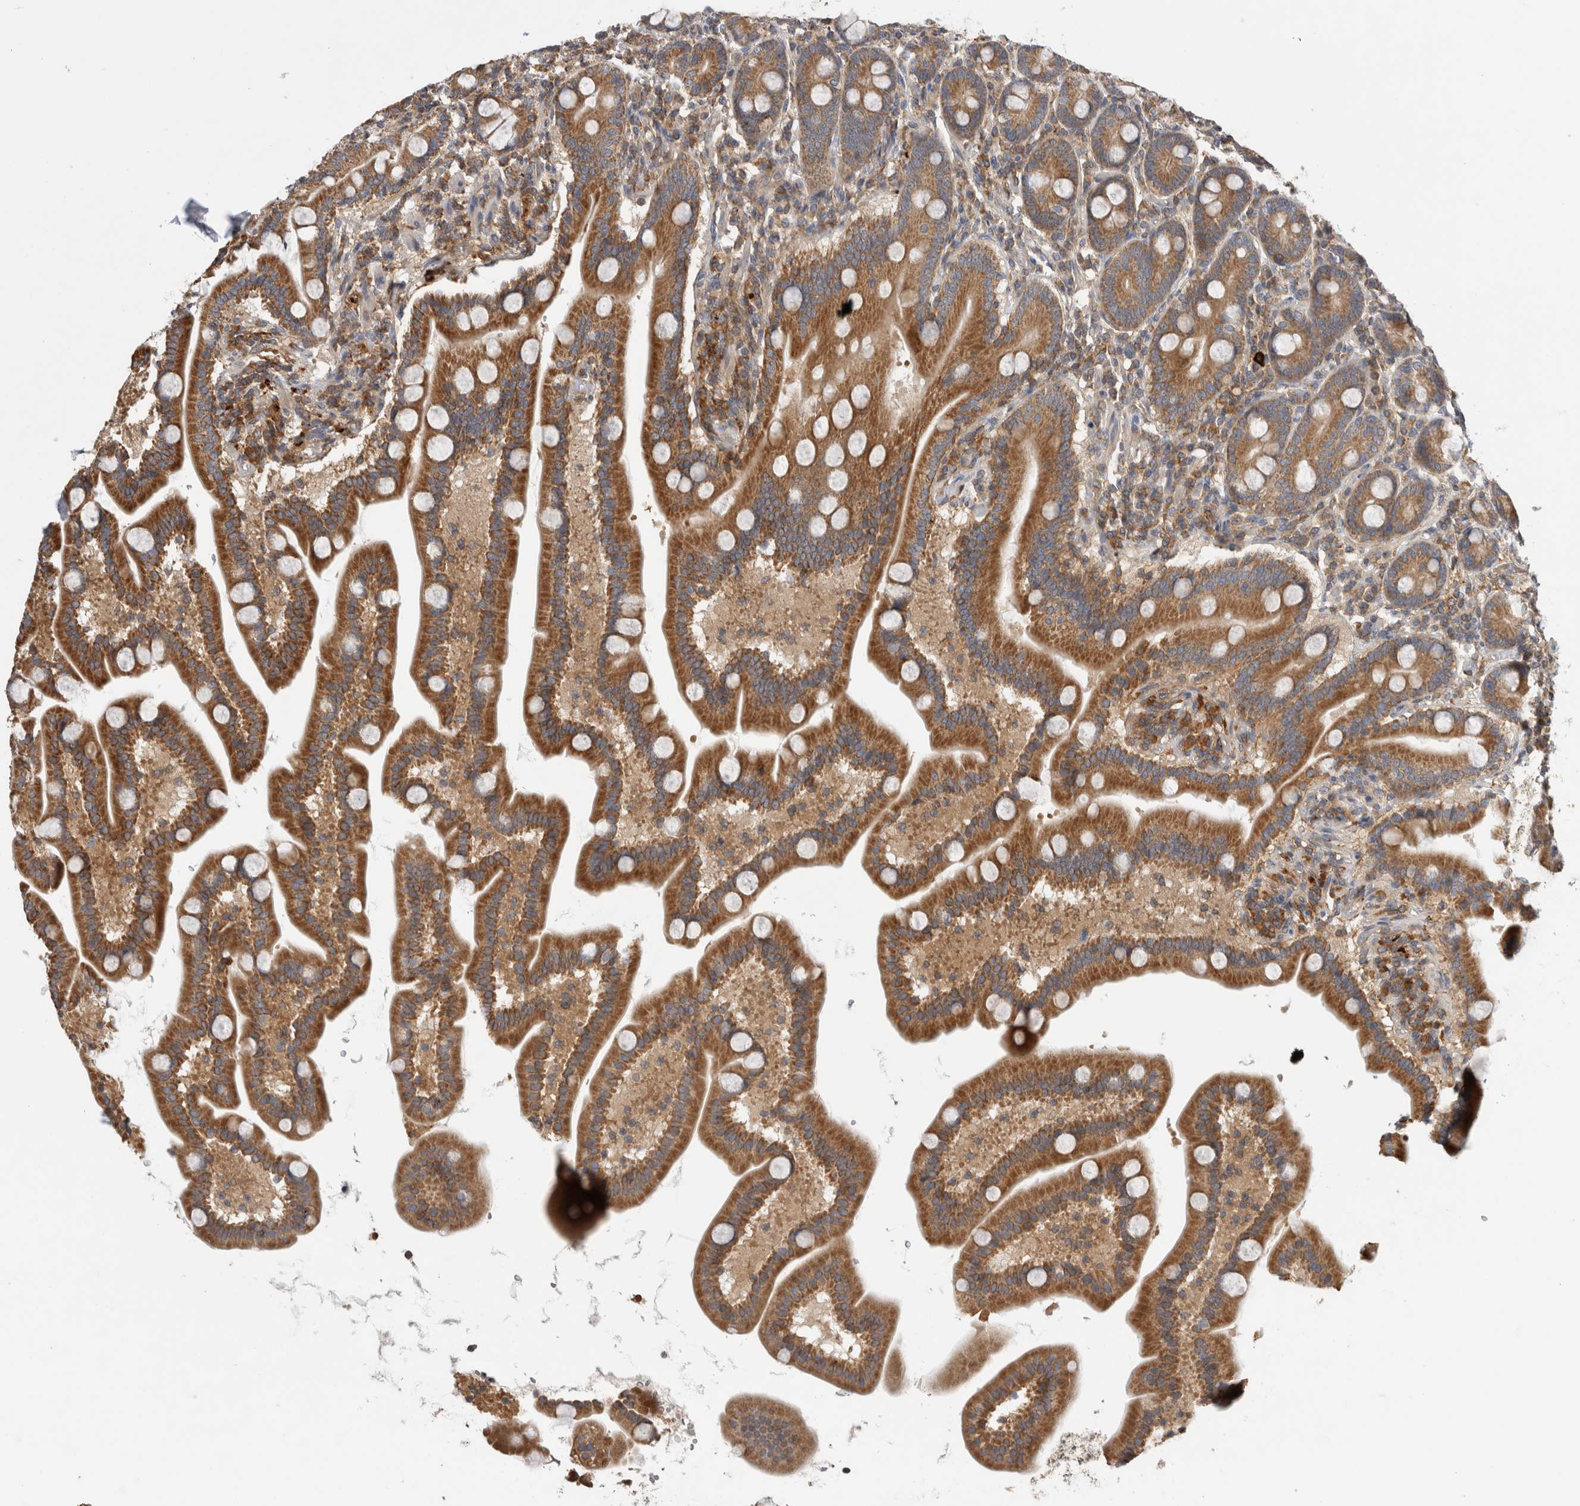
{"staining": {"intensity": "strong", "quantity": ">75%", "location": "cytoplasmic/membranous"}, "tissue": "duodenum", "cell_type": "Glandular cells", "image_type": "normal", "snomed": [{"axis": "morphology", "description": "Normal tissue, NOS"}, {"axis": "topography", "description": "Duodenum"}], "caption": "DAB (3,3'-diaminobenzidine) immunohistochemical staining of normal duodenum displays strong cytoplasmic/membranous protein expression in approximately >75% of glandular cells. (Brightfield microscopy of DAB IHC at high magnification).", "gene": "GRIK2", "patient": {"sex": "male", "age": 54}}